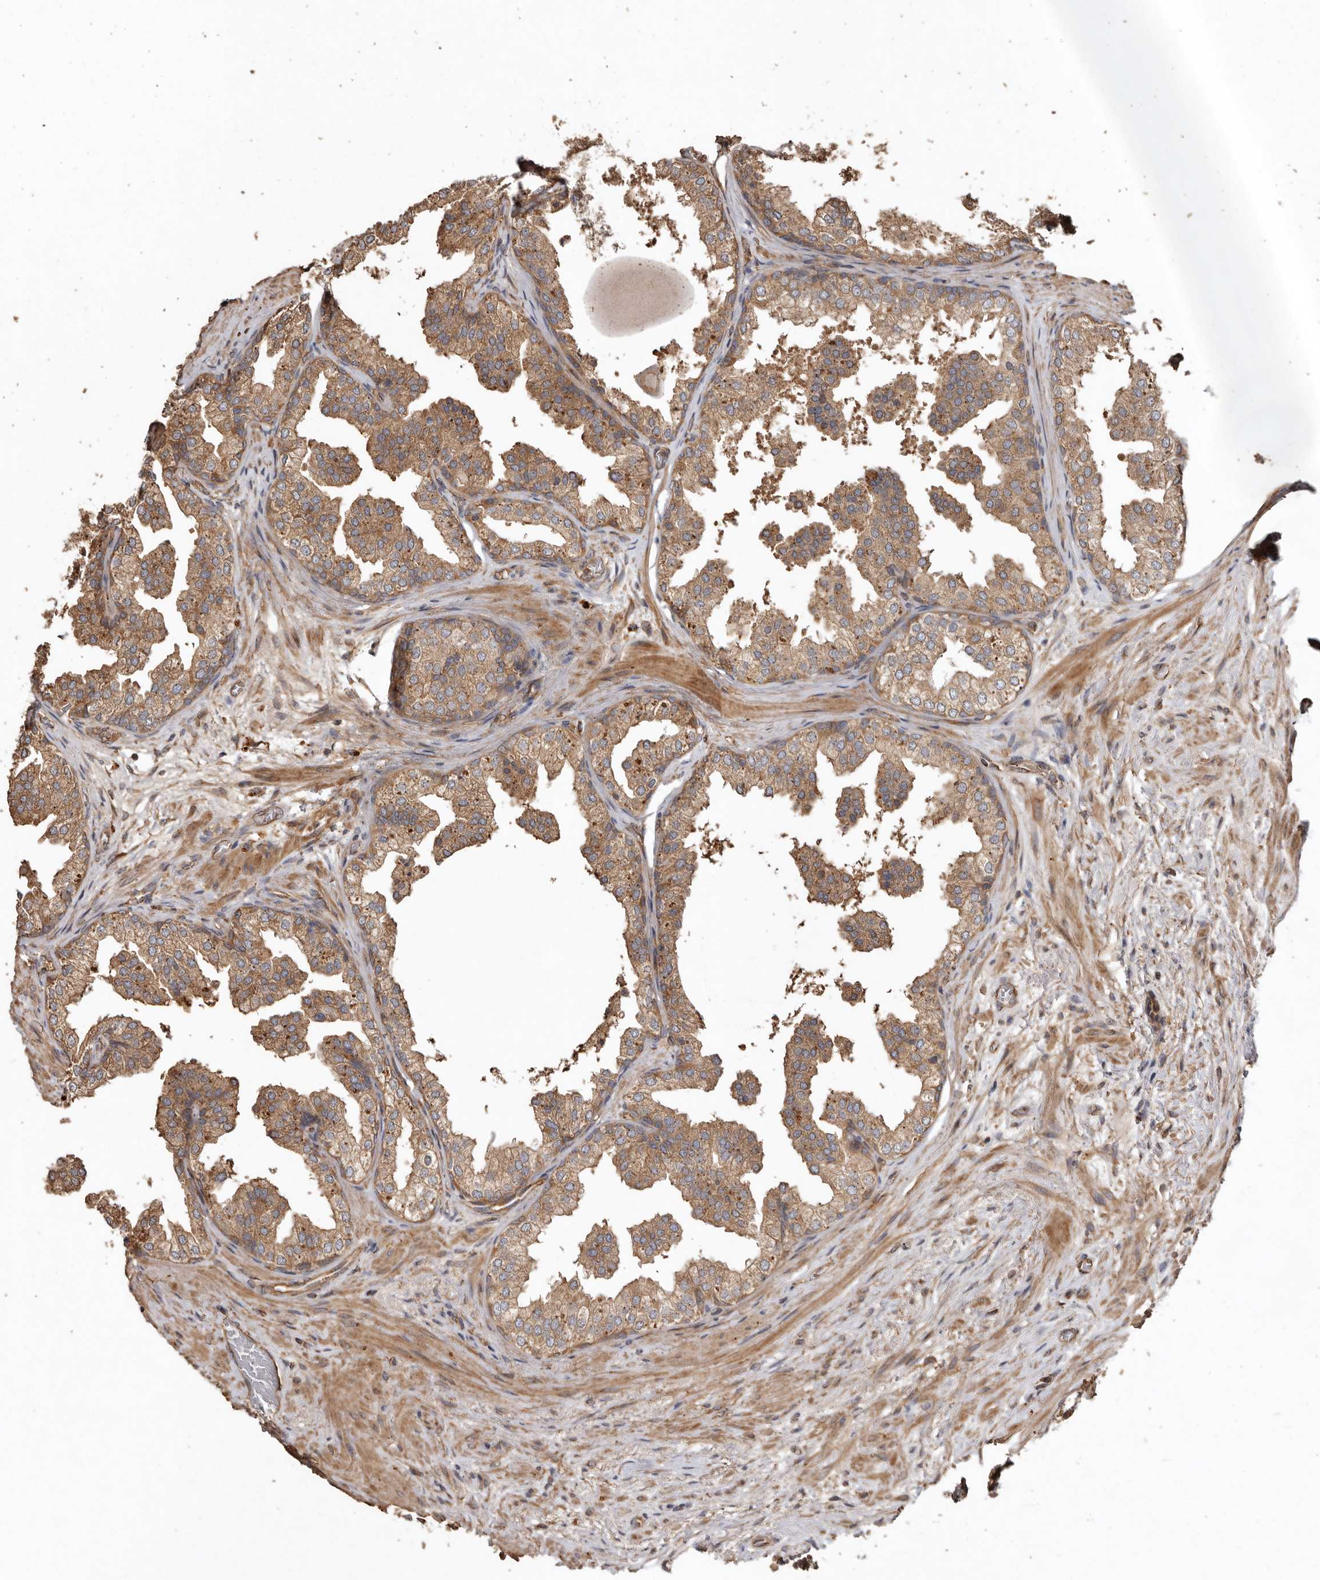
{"staining": {"intensity": "moderate", "quantity": ">75%", "location": "cytoplasmic/membranous"}, "tissue": "prostate", "cell_type": "Glandular cells", "image_type": "normal", "snomed": [{"axis": "morphology", "description": "Normal tissue, NOS"}, {"axis": "topography", "description": "Prostate"}], "caption": "A medium amount of moderate cytoplasmic/membranous positivity is present in about >75% of glandular cells in unremarkable prostate. (IHC, brightfield microscopy, high magnification).", "gene": "FLCN", "patient": {"sex": "male", "age": 48}}